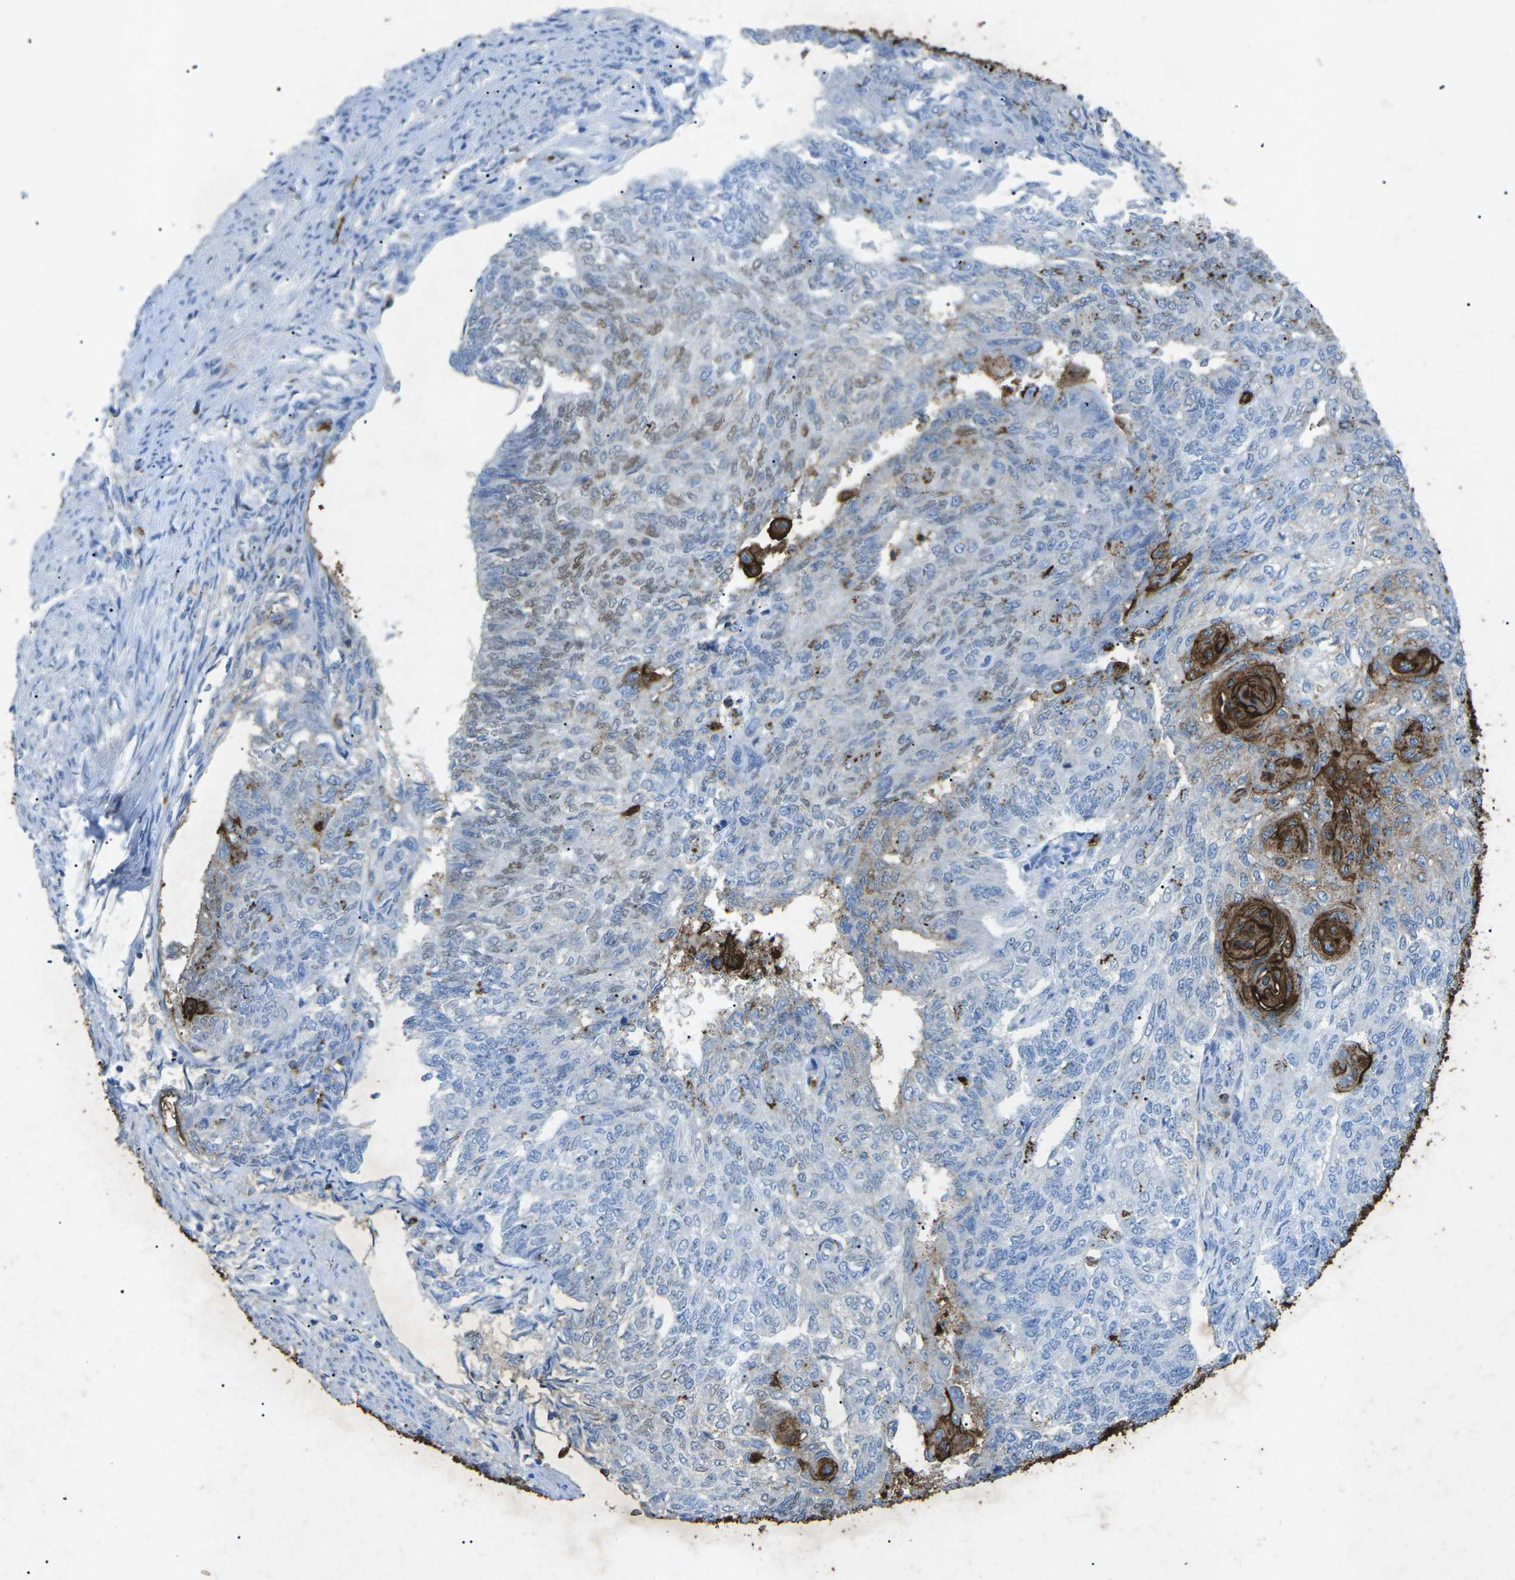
{"staining": {"intensity": "moderate", "quantity": "<25%", "location": "cytoplasmic/membranous"}, "tissue": "endometrial cancer", "cell_type": "Tumor cells", "image_type": "cancer", "snomed": [{"axis": "morphology", "description": "Adenocarcinoma, NOS"}, {"axis": "topography", "description": "Endometrium"}], "caption": "Immunohistochemical staining of endometrial cancer (adenocarcinoma) displays moderate cytoplasmic/membranous protein positivity in approximately <25% of tumor cells. Immunohistochemistry (ihc) stains the protein of interest in brown and the nuclei are stained blue.", "gene": "CTAGE1", "patient": {"sex": "female", "age": 32}}